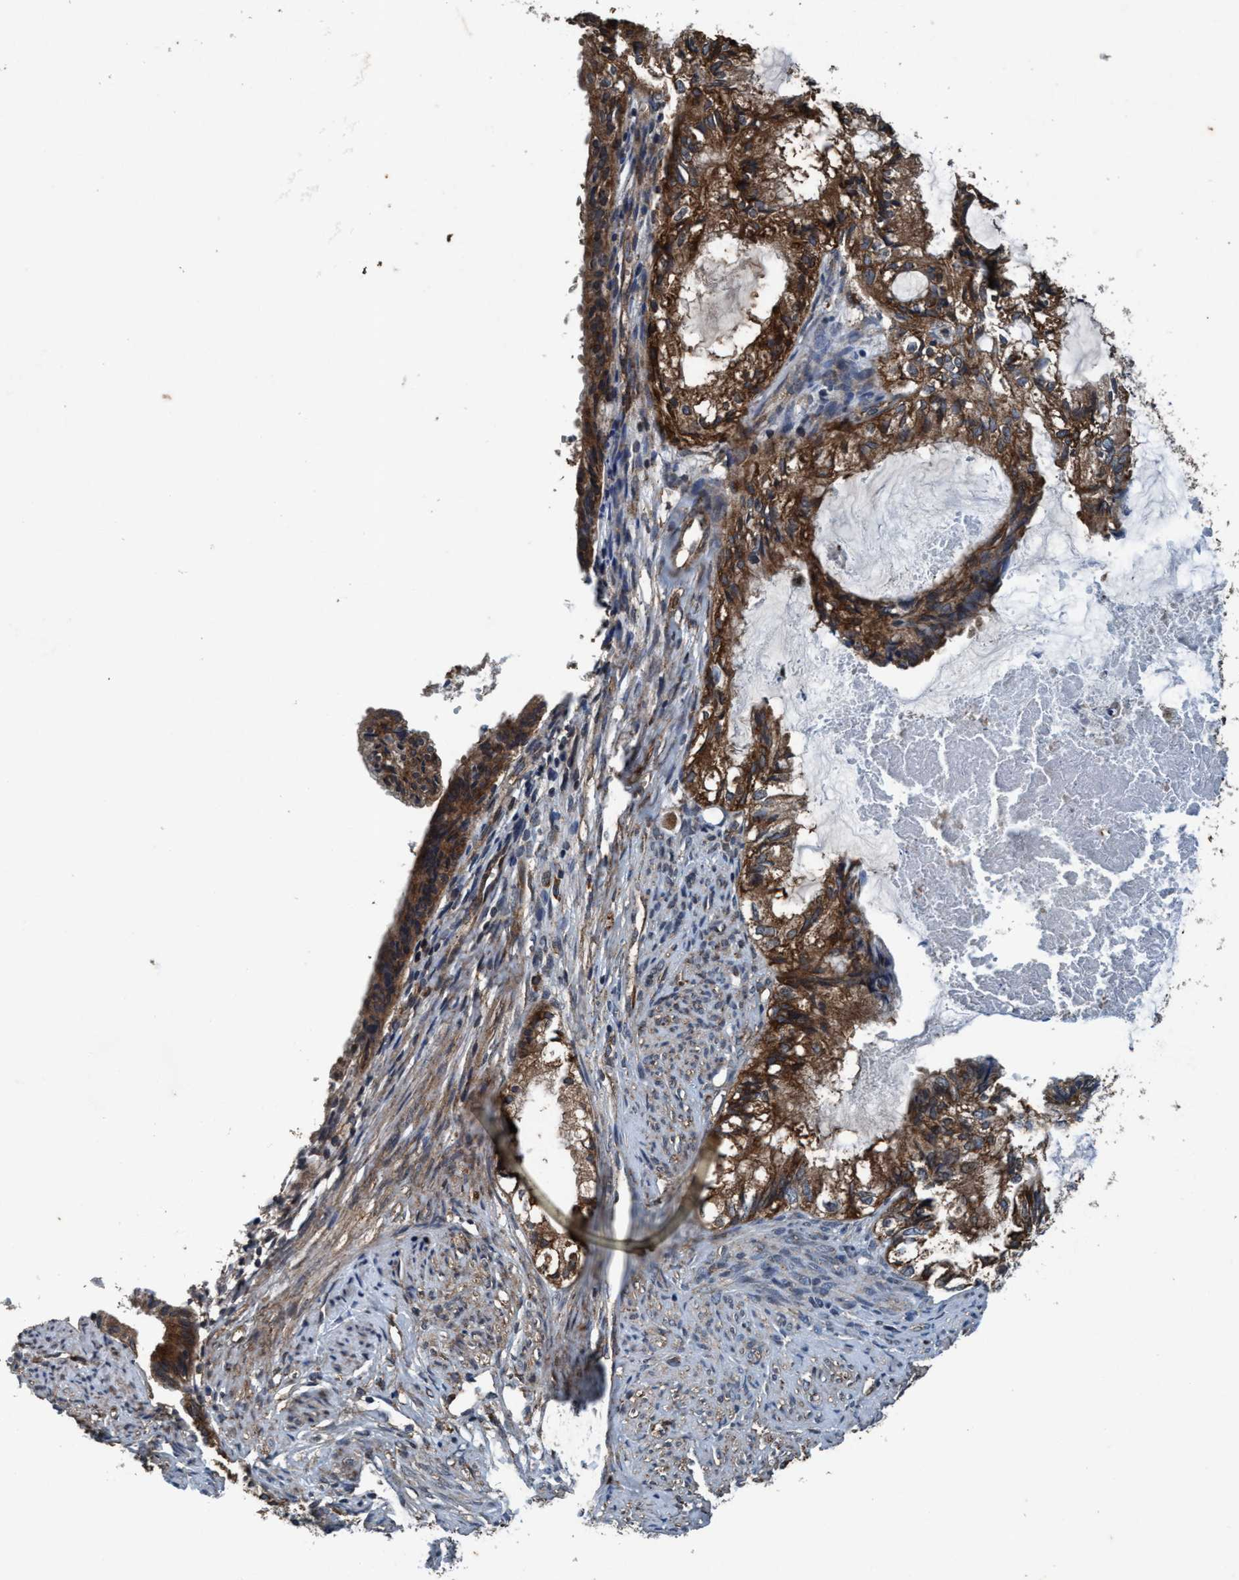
{"staining": {"intensity": "moderate", "quantity": ">75%", "location": "cytoplasmic/membranous"}, "tissue": "cervical cancer", "cell_type": "Tumor cells", "image_type": "cancer", "snomed": [{"axis": "morphology", "description": "Normal tissue, NOS"}, {"axis": "morphology", "description": "Adenocarcinoma, NOS"}, {"axis": "topography", "description": "Cervix"}, {"axis": "topography", "description": "Endometrium"}], "caption": "An image of human cervical cancer stained for a protein shows moderate cytoplasmic/membranous brown staining in tumor cells. (Stains: DAB (3,3'-diaminobenzidine) in brown, nuclei in blue, Microscopy: brightfield microscopy at high magnification).", "gene": "AKT1S1", "patient": {"sex": "female", "age": 86}}